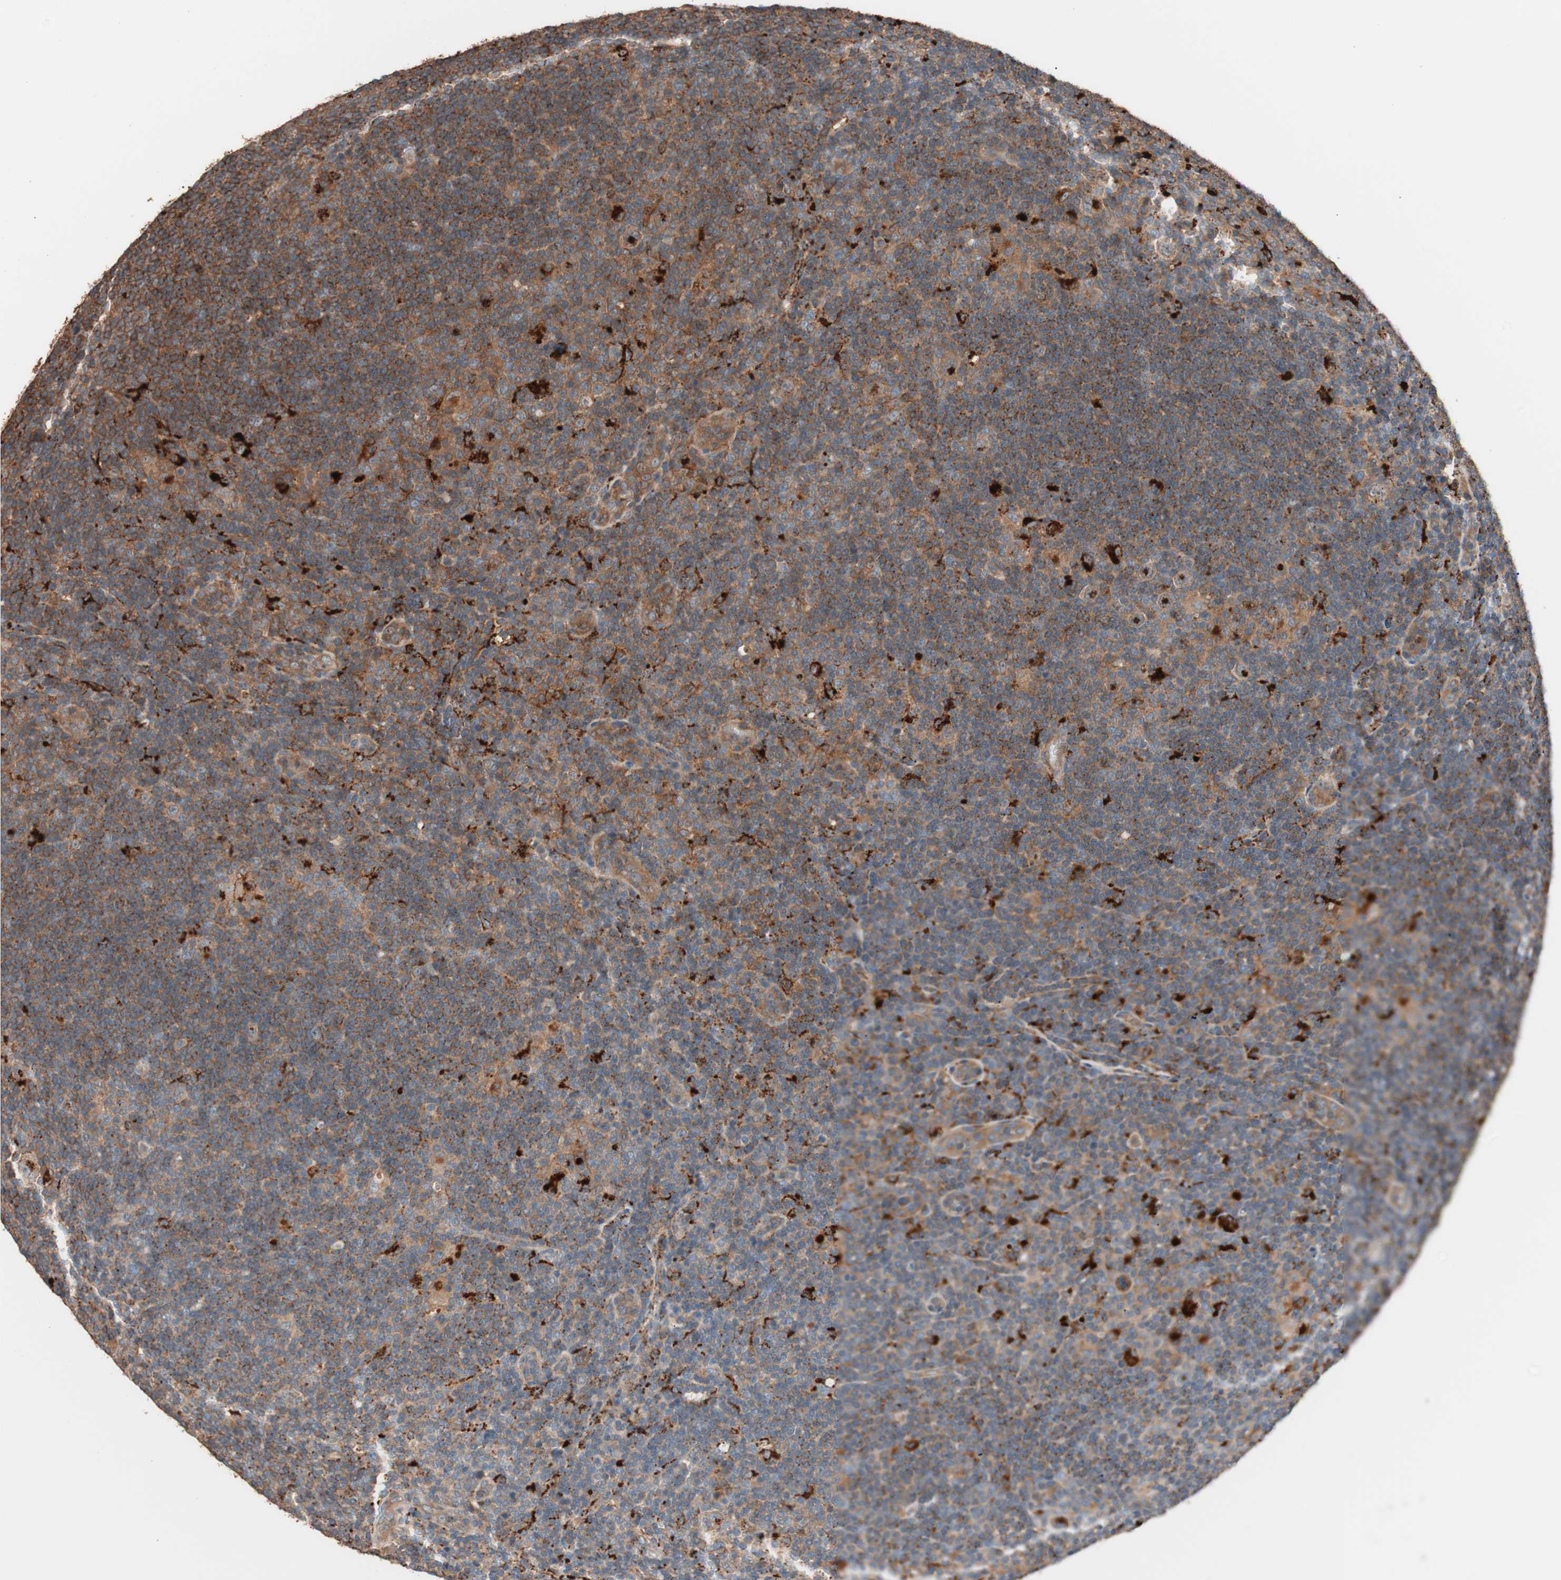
{"staining": {"intensity": "strong", "quantity": ">75%", "location": "cytoplasmic/membranous"}, "tissue": "lymphoma", "cell_type": "Tumor cells", "image_type": "cancer", "snomed": [{"axis": "morphology", "description": "Hodgkin's disease, NOS"}, {"axis": "topography", "description": "Lymph node"}], "caption": "Strong cytoplasmic/membranous staining for a protein is seen in about >75% of tumor cells of lymphoma using immunohistochemistry.", "gene": "CCT3", "patient": {"sex": "female", "age": 57}}